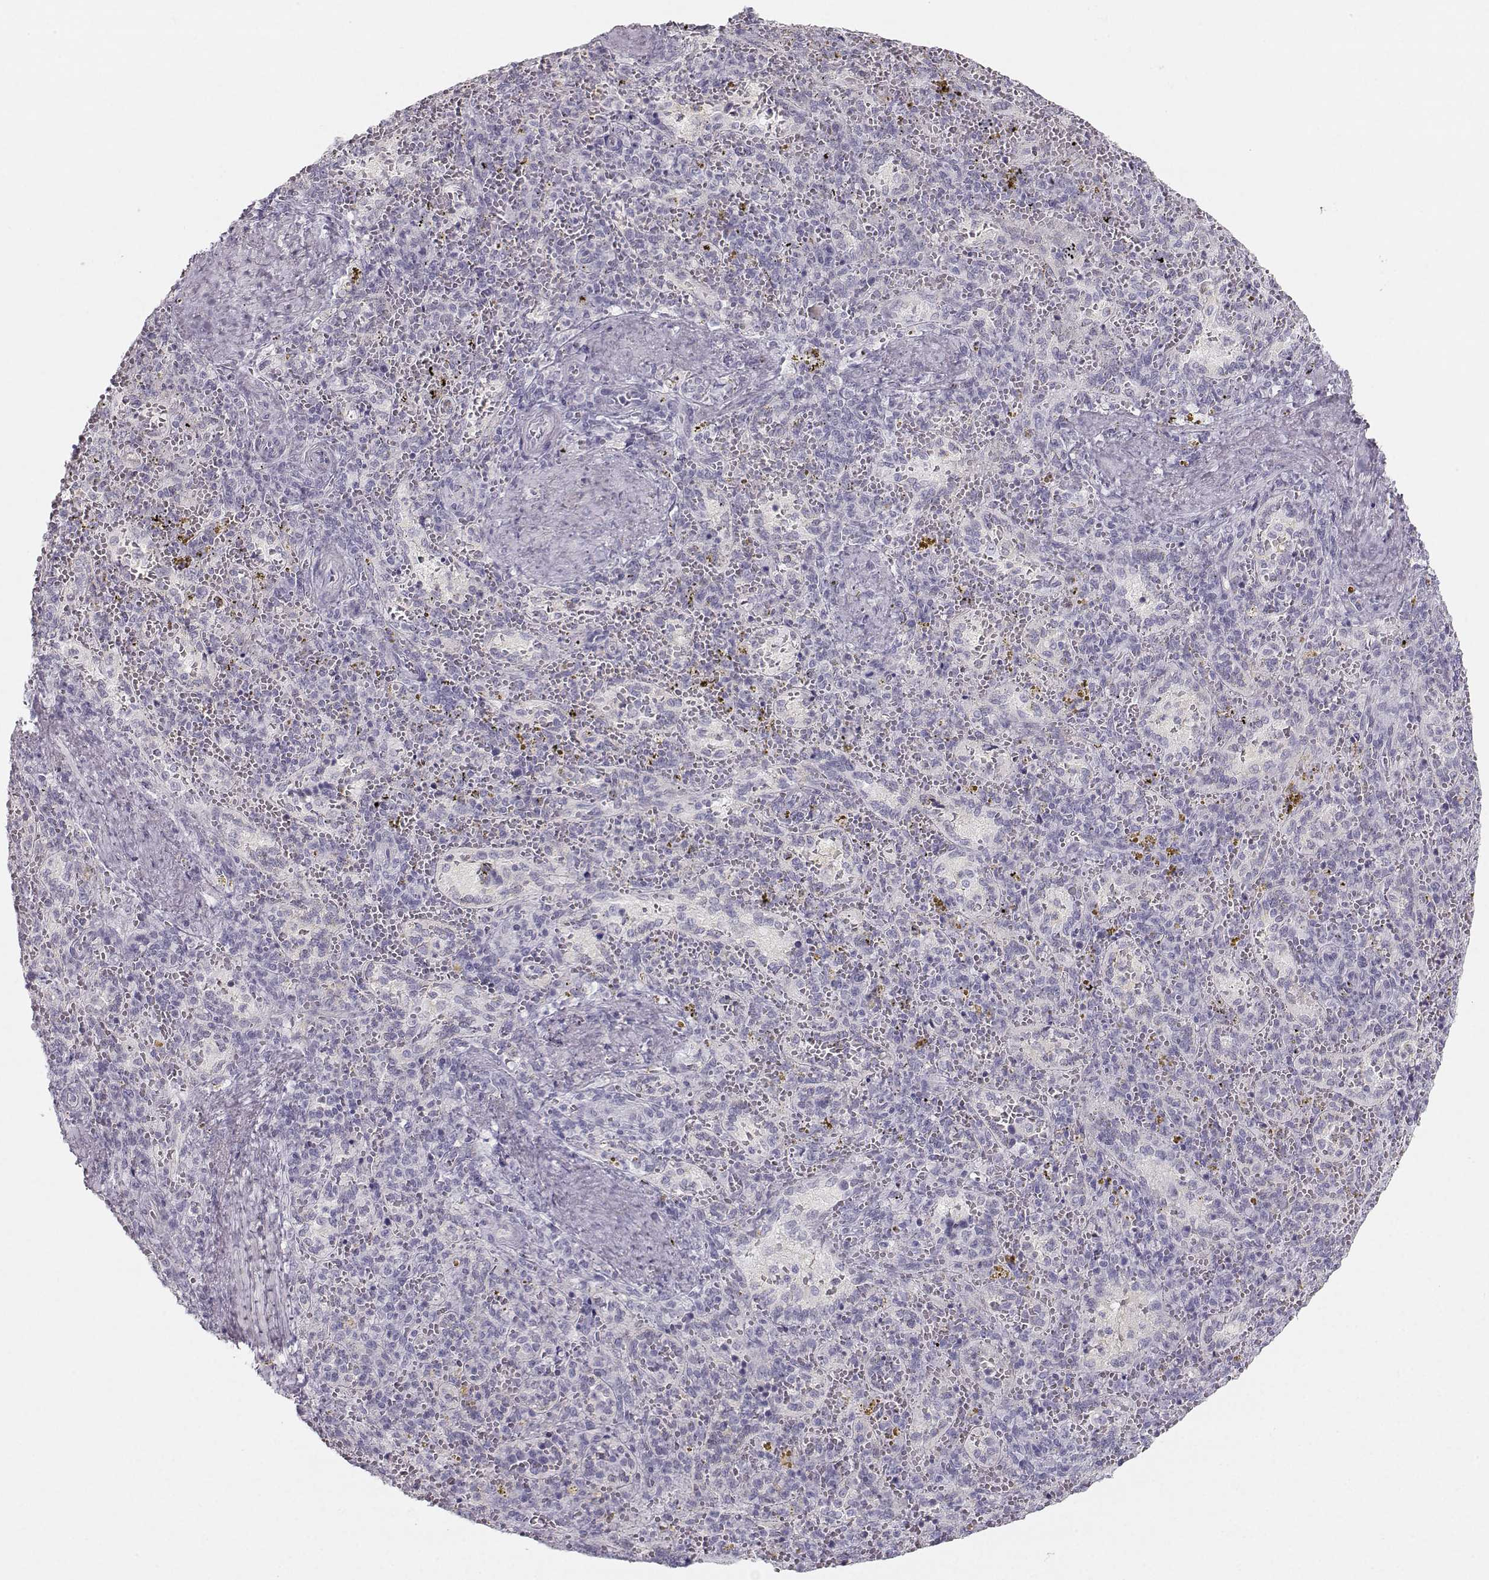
{"staining": {"intensity": "negative", "quantity": "none", "location": "none"}, "tissue": "spleen", "cell_type": "Cells in red pulp", "image_type": "normal", "snomed": [{"axis": "morphology", "description": "Normal tissue, NOS"}, {"axis": "topography", "description": "Spleen"}], "caption": "Spleen stained for a protein using immunohistochemistry (IHC) displays no positivity cells in red pulp.", "gene": "CASR", "patient": {"sex": "female", "age": 50}}